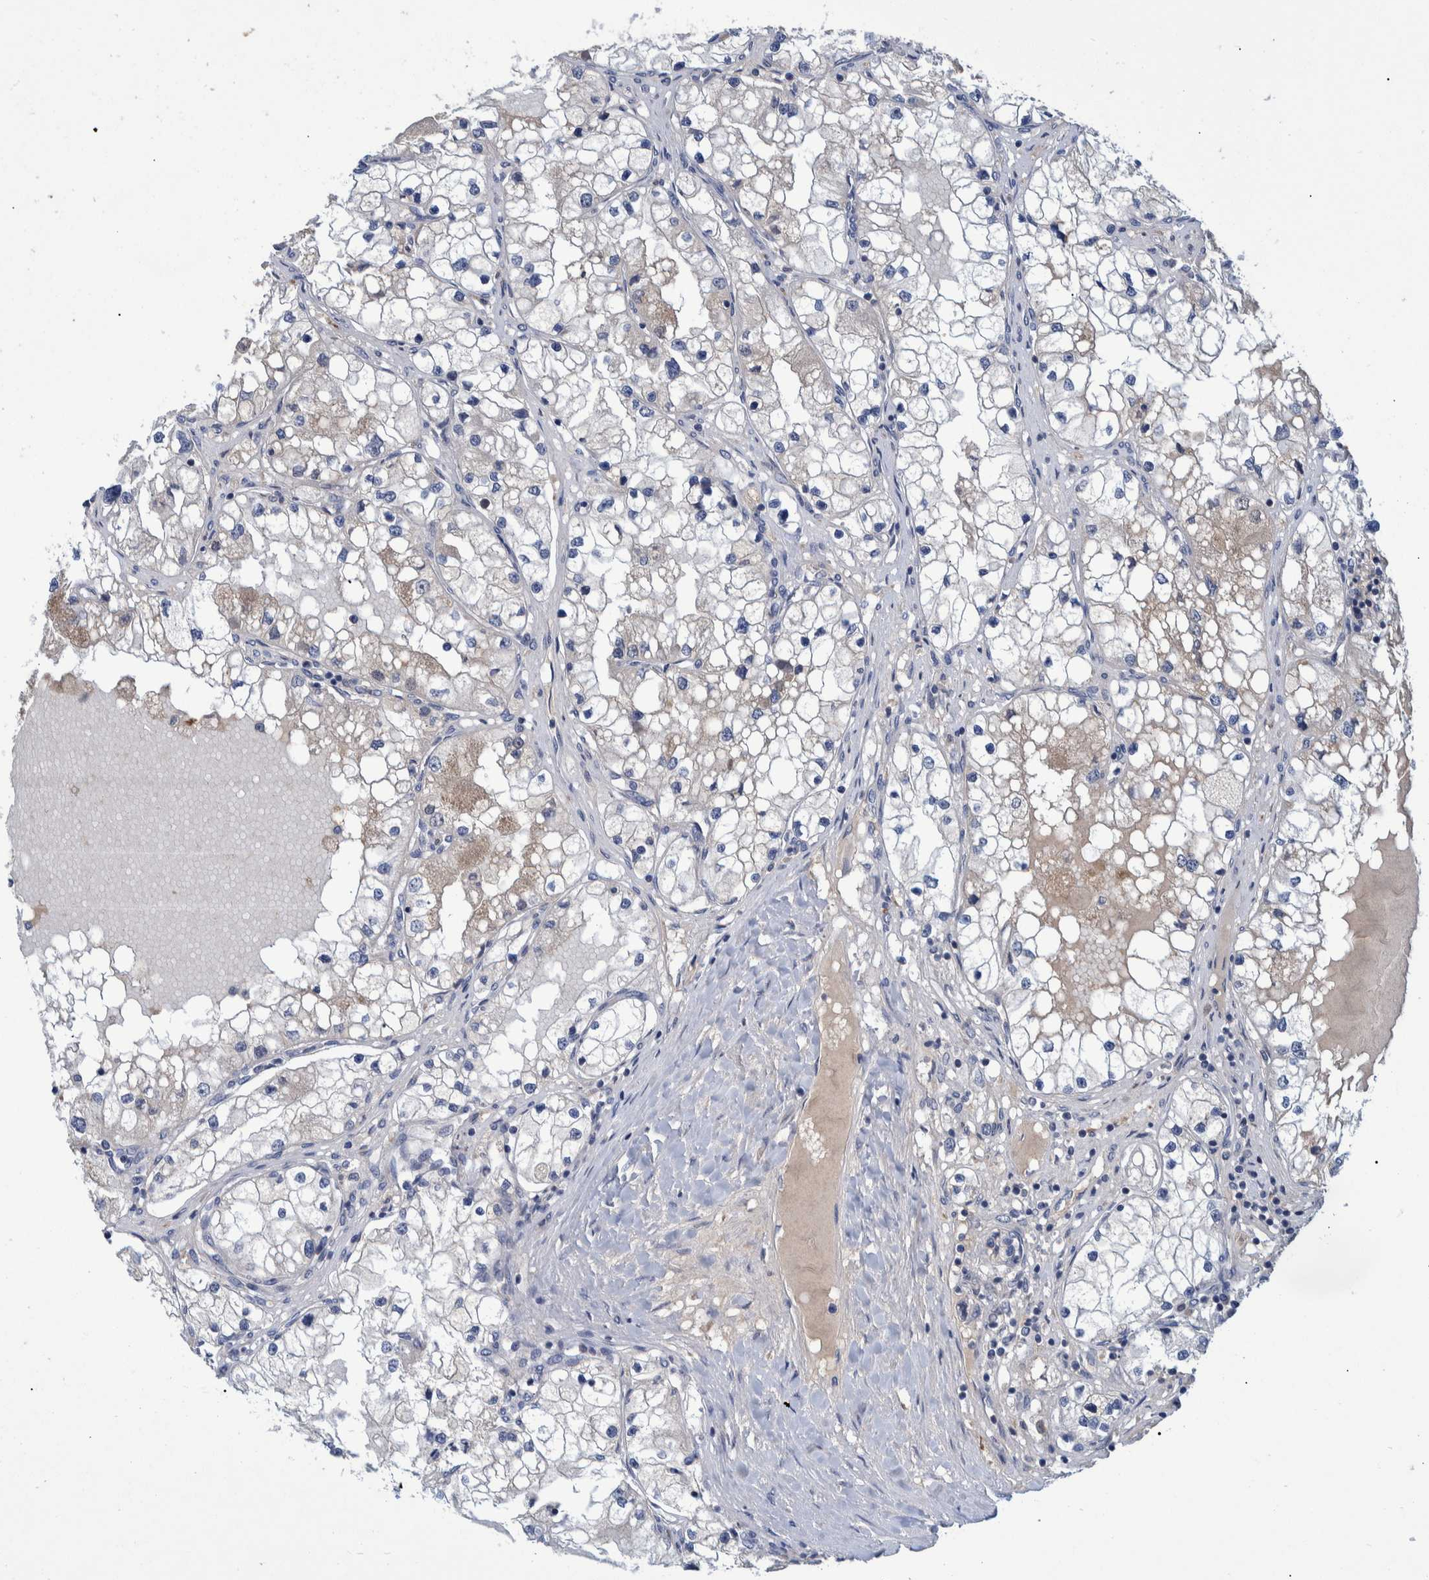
{"staining": {"intensity": "weak", "quantity": "<25%", "location": "cytoplasmic/membranous"}, "tissue": "renal cancer", "cell_type": "Tumor cells", "image_type": "cancer", "snomed": [{"axis": "morphology", "description": "Adenocarcinoma, NOS"}, {"axis": "topography", "description": "Kidney"}], "caption": "This is an immunohistochemistry micrograph of renal cancer (adenocarcinoma). There is no expression in tumor cells.", "gene": "PCYT2", "patient": {"sex": "male", "age": 68}}